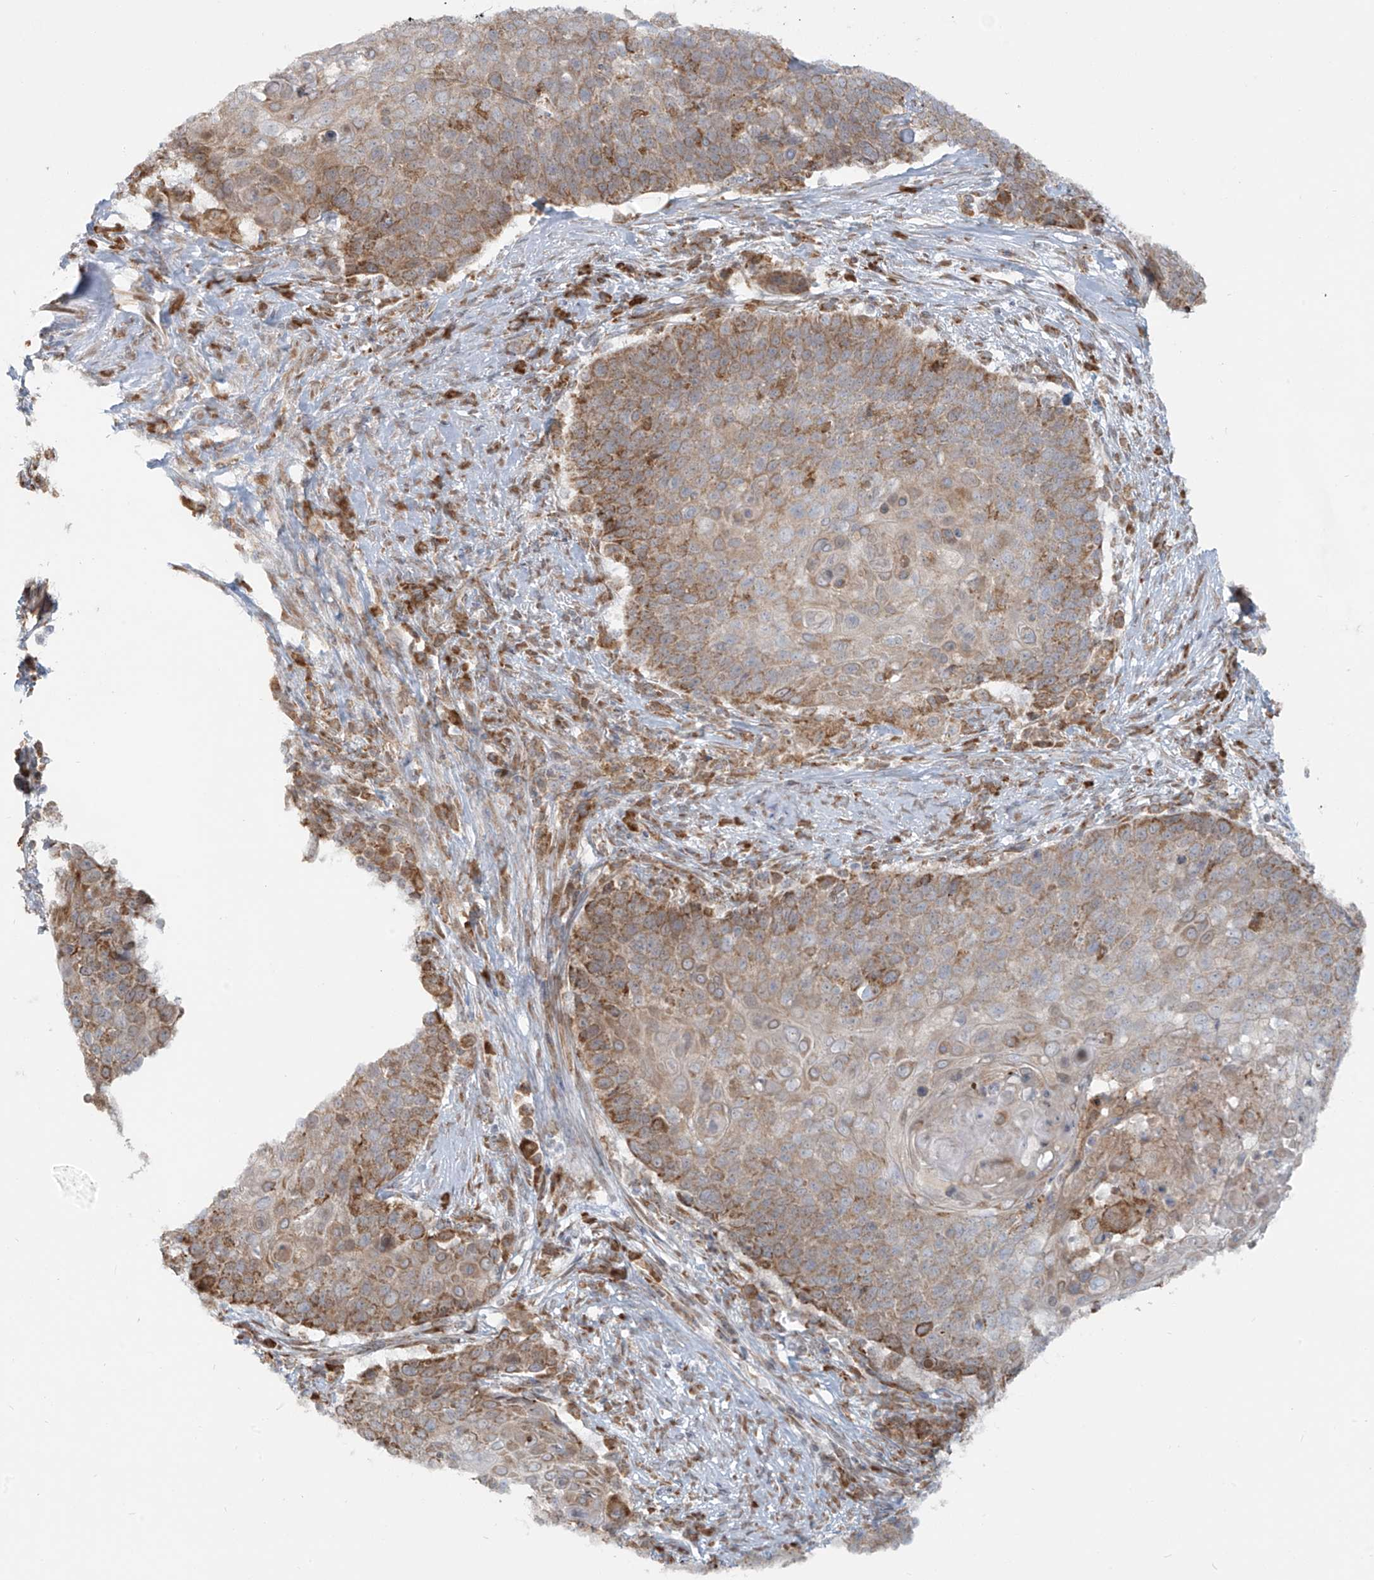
{"staining": {"intensity": "moderate", "quantity": "25%-75%", "location": "cytoplasmic/membranous"}, "tissue": "cervical cancer", "cell_type": "Tumor cells", "image_type": "cancer", "snomed": [{"axis": "morphology", "description": "Squamous cell carcinoma, NOS"}, {"axis": "topography", "description": "Cervix"}], "caption": "Human cervical cancer (squamous cell carcinoma) stained for a protein (brown) demonstrates moderate cytoplasmic/membranous positive expression in approximately 25%-75% of tumor cells.", "gene": "KATNIP", "patient": {"sex": "female", "age": 39}}